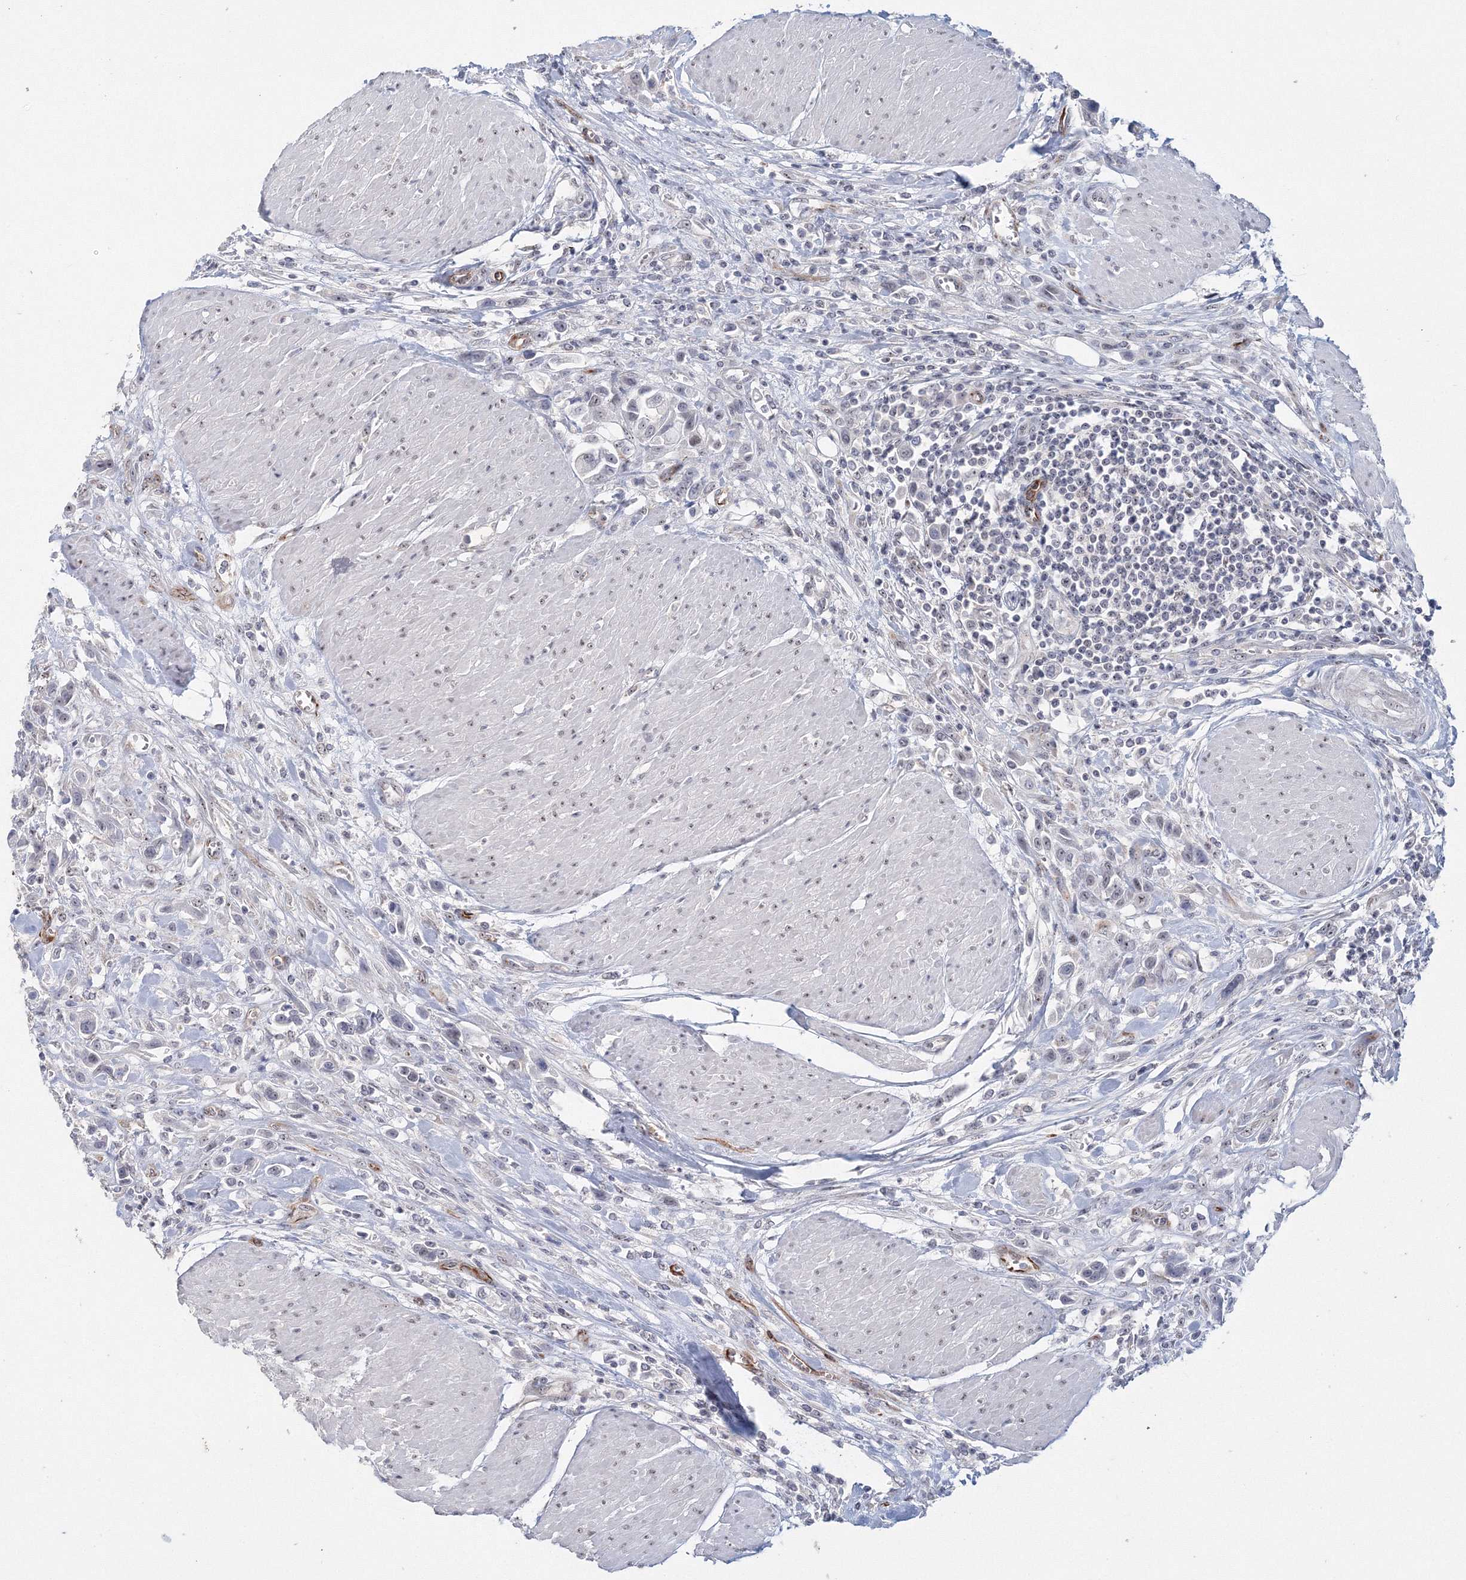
{"staining": {"intensity": "negative", "quantity": "none", "location": "none"}, "tissue": "urothelial cancer", "cell_type": "Tumor cells", "image_type": "cancer", "snomed": [{"axis": "morphology", "description": "Urothelial carcinoma, High grade"}, {"axis": "topography", "description": "Urinary bladder"}], "caption": "Tumor cells are negative for brown protein staining in urothelial carcinoma (high-grade).", "gene": "SIRT7", "patient": {"sex": "male", "age": 50}}